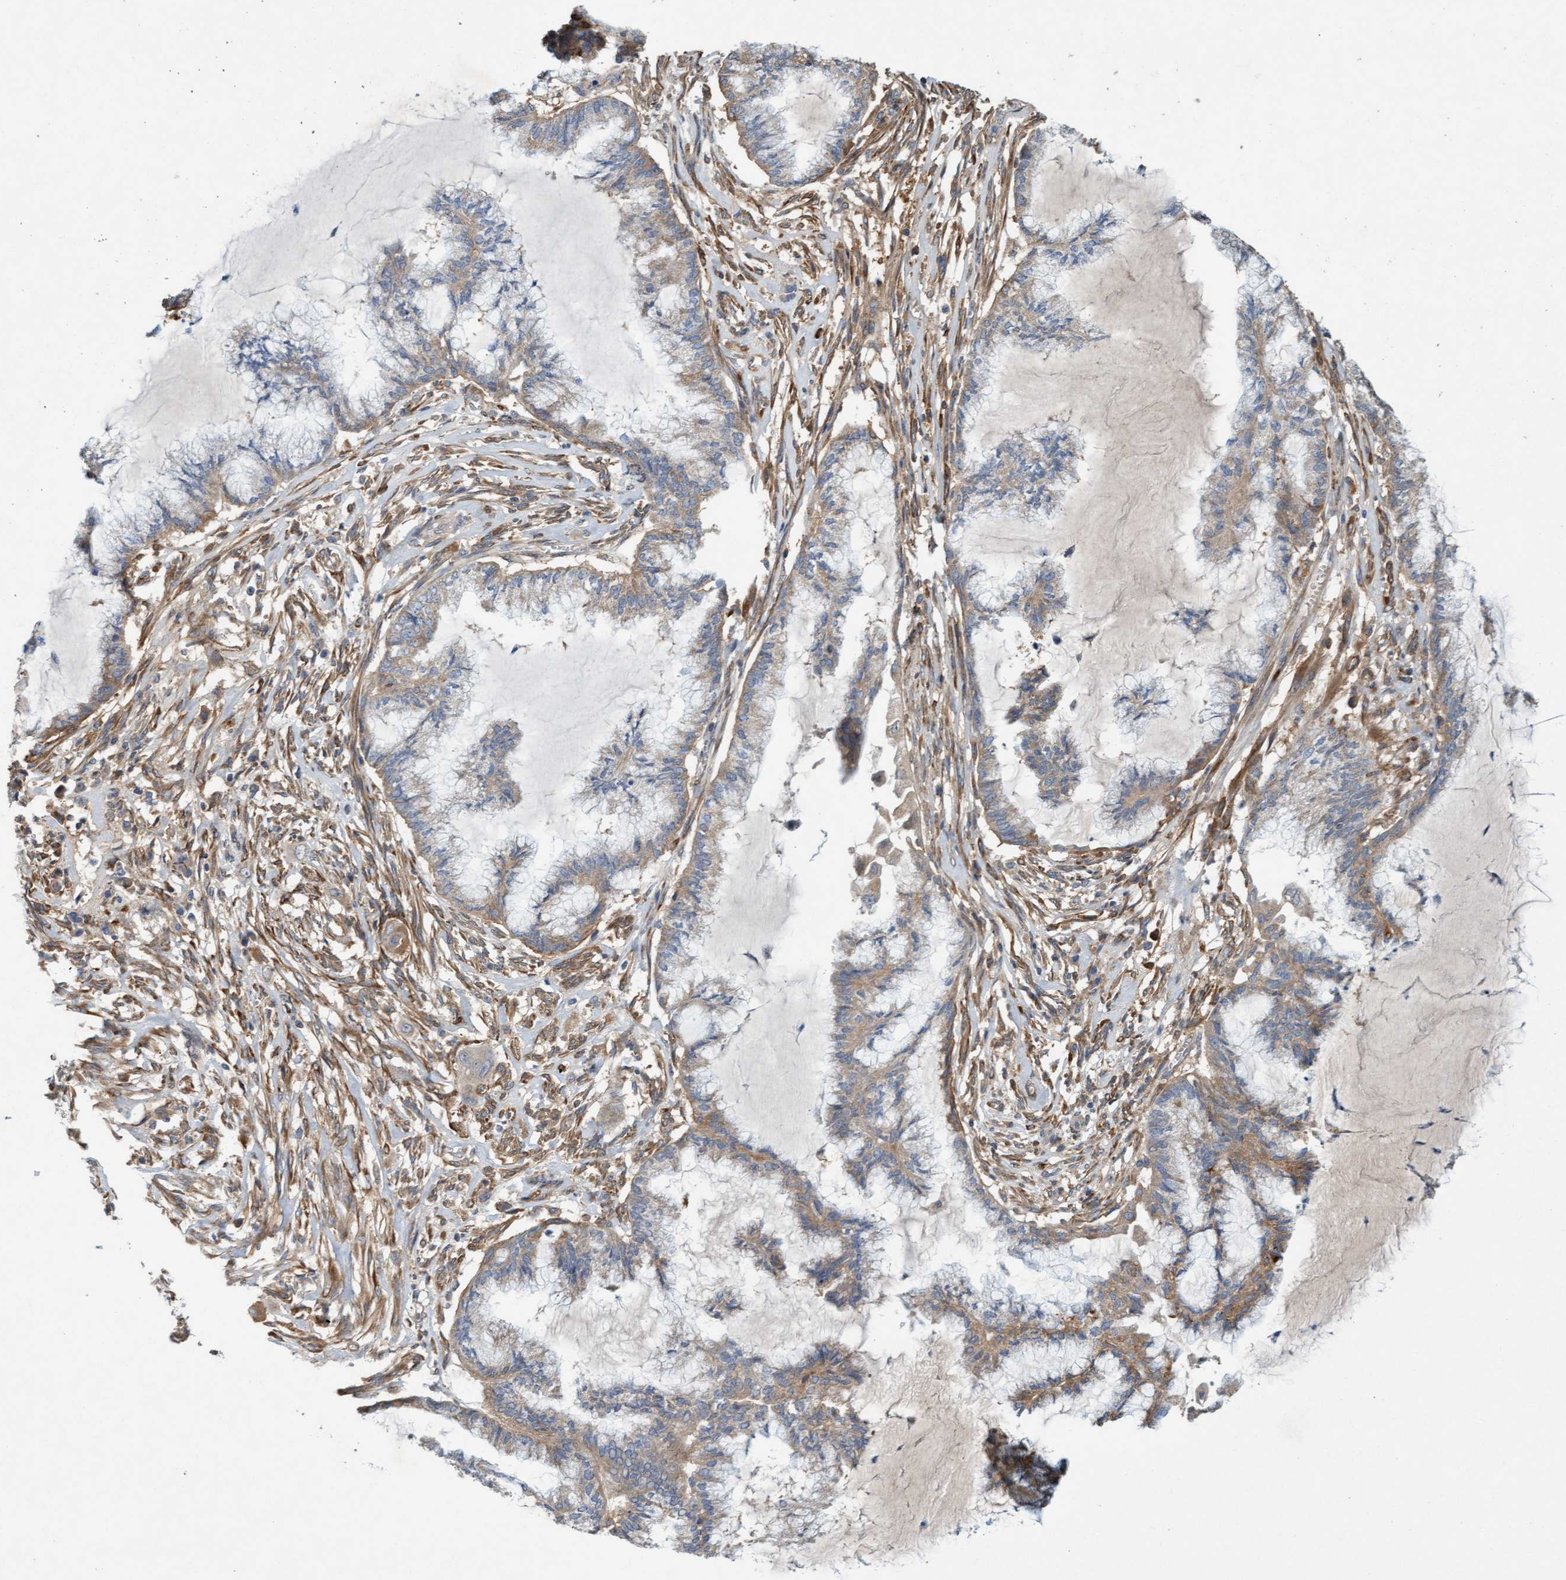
{"staining": {"intensity": "weak", "quantity": ">75%", "location": "cytoplasmic/membranous"}, "tissue": "endometrial cancer", "cell_type": "Tumor cells", "image_type": "cancer", "snomed": [{"axis": "morphology", "description": "Adenocarcinoma, NOS"}, {"axis": "topography", "description": "Endometrium"}], "caption": "Adenocarcinoma (endometrial) stained with a protein marker shows weak staining in tumor cells.", "gene": "DDHD2", "patient": {"sex": "female", "age": 86}}